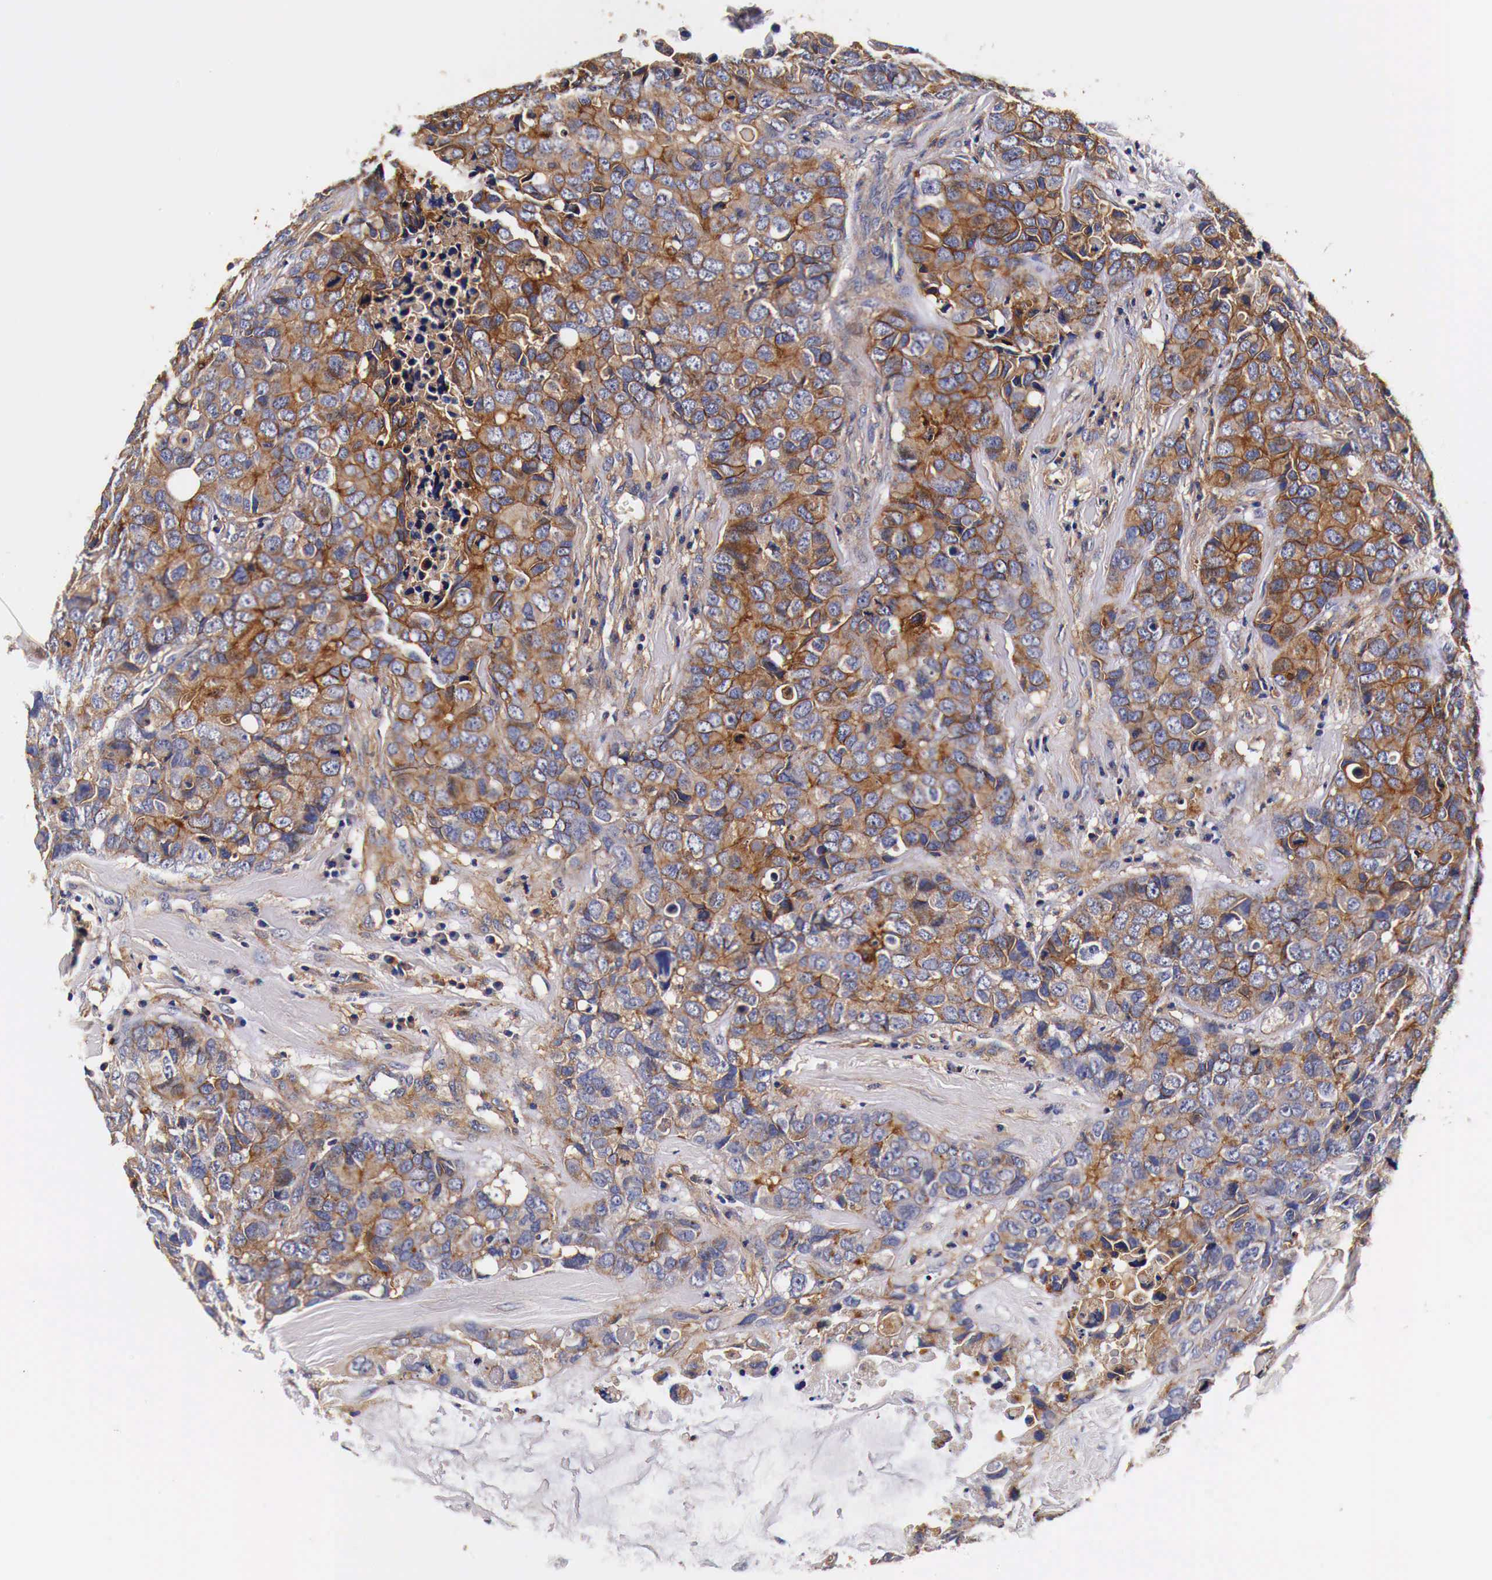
{"staining": {"intensity": "moderate", "quantity": ">75%", "location": "cytoplasmic/membranous"}, "tissue": "breast cancer", "cell_type": "Tumor cells", "image_type": "cancer", "snomed": [{"axis": "morphology", "description": "Duct carcinoma"}, {"axis": "topography", "description": "Breast"}], "caption": "Moderate cytoplasmic/membranous positivity for a protein is seen in approximately >75% of tumor cells of breast cancer (intraductal carcinoma) using IHC.", "gene": "RP2", "patient": {"sex": "female", "age": 91}}